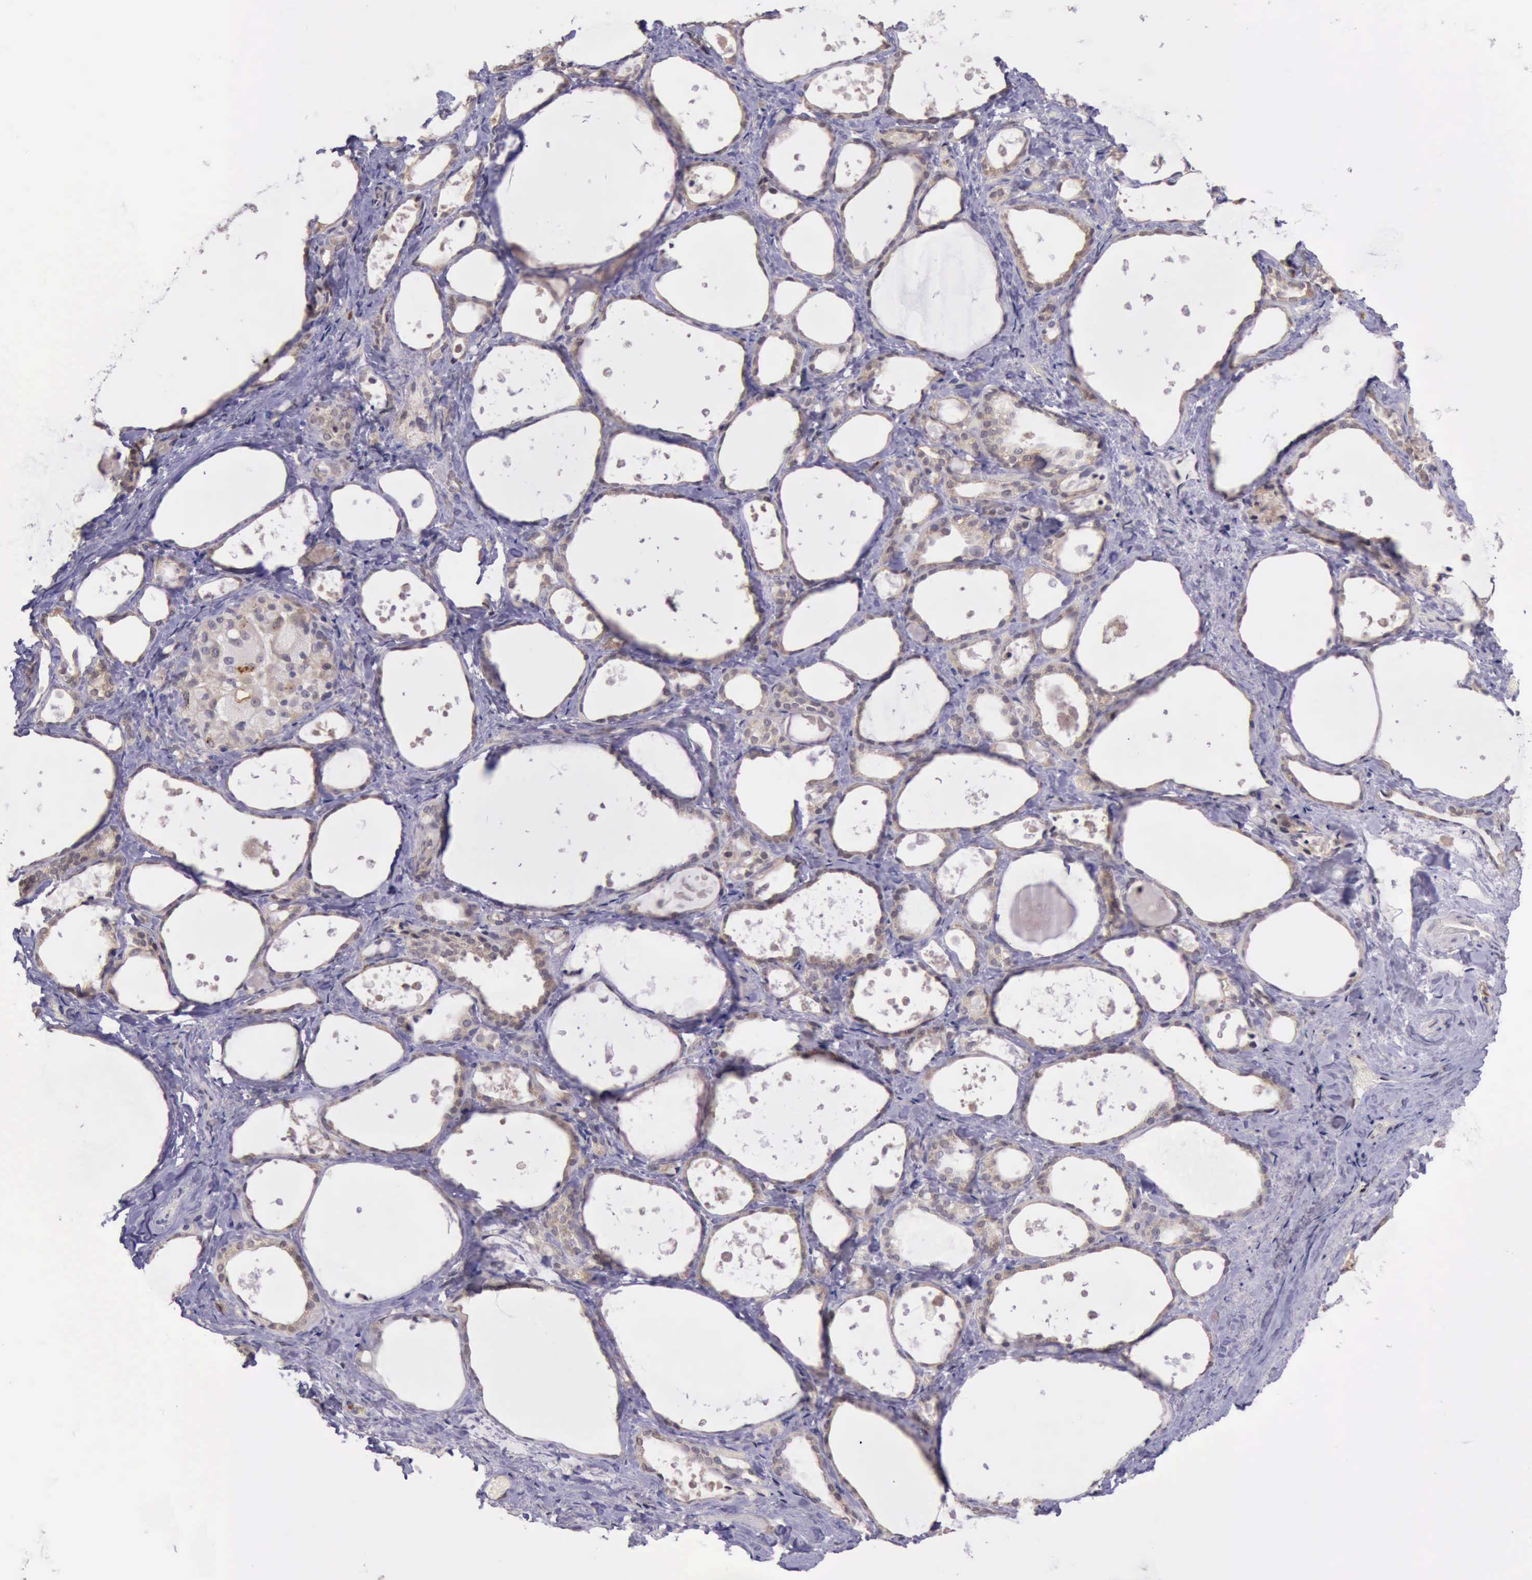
{"staining": {"intensity": "weak", "quantity": ">75%", "location": "cytoplasmic/membranous"}, "tissue": "thyroid gland", "cell_type": "Glandular cells", "image_type": "normal", "snomed": [{"axis": "morphology", "description": "Normal tissue, NOS"}, {"axis": "topography", "description": "Thyroid gland"}], "caption": "Thyroid gland stained with immunohistochemistry (IHC) displays weak cytoplasmic/membranous staining in approximately >75% of glandular cells.", "gene": "PLEK2", "patient": {"sex": "female", "age": 75}}